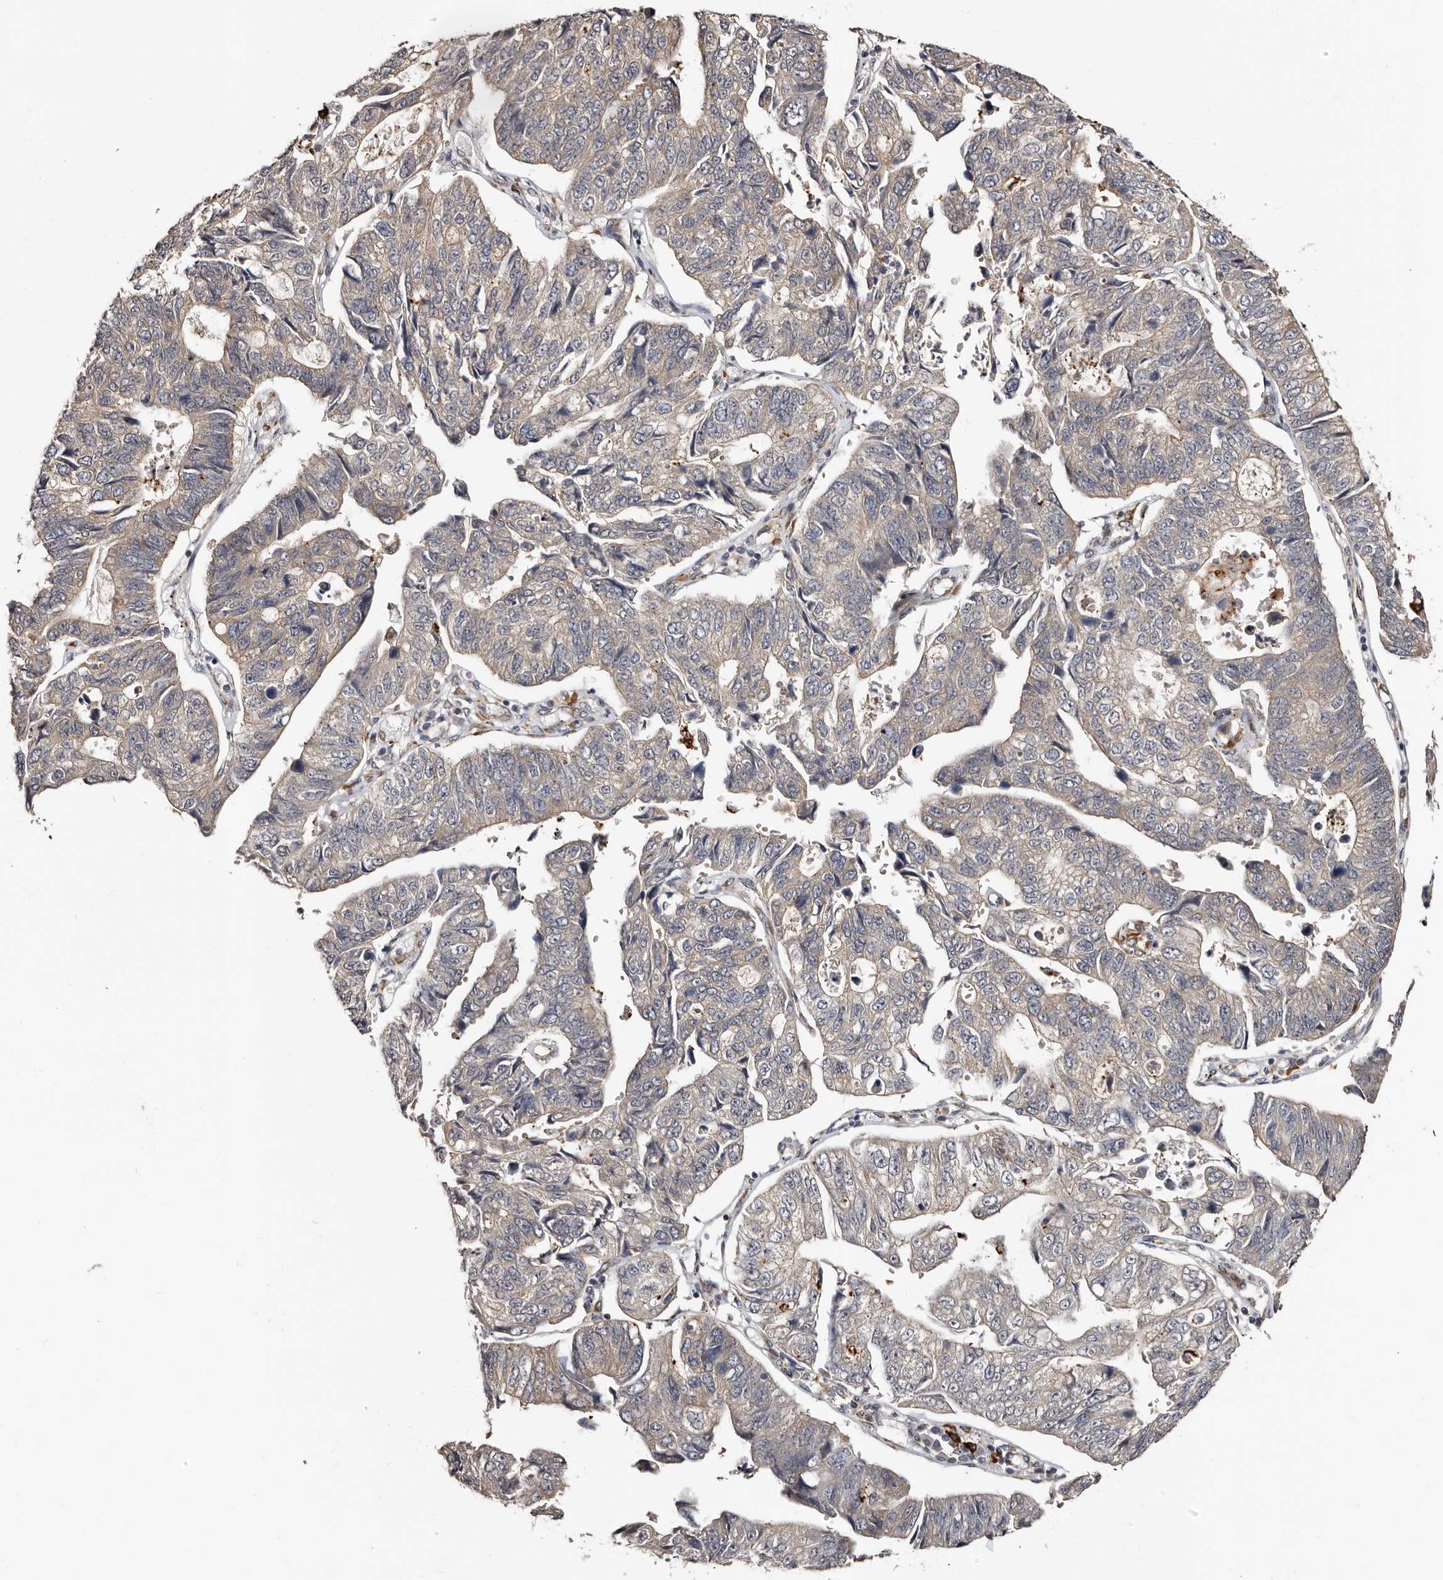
{"staining": {"intensity": "weak", "quantity": "25%-75%", "location": "cytoplasmic/membranous"}, "tissue": "stomach cancer", "cell_type": "Tumor cells", "image_type": "cancer", "snomed": [{"axis": "morphology", "description": "Adenocarcinoma, NOS"}, {"axis": "topography", "description": "Stomach"}], "caption": "Stomach adenocarcinoma stained with immunohistochemistry (IHC) displays weak cytoplasmic/membranous positivity in approximately 25%-75% of tumor cells.", "gene": "TBC1D22B", "patient": {"sex": "male", "age": 59}}